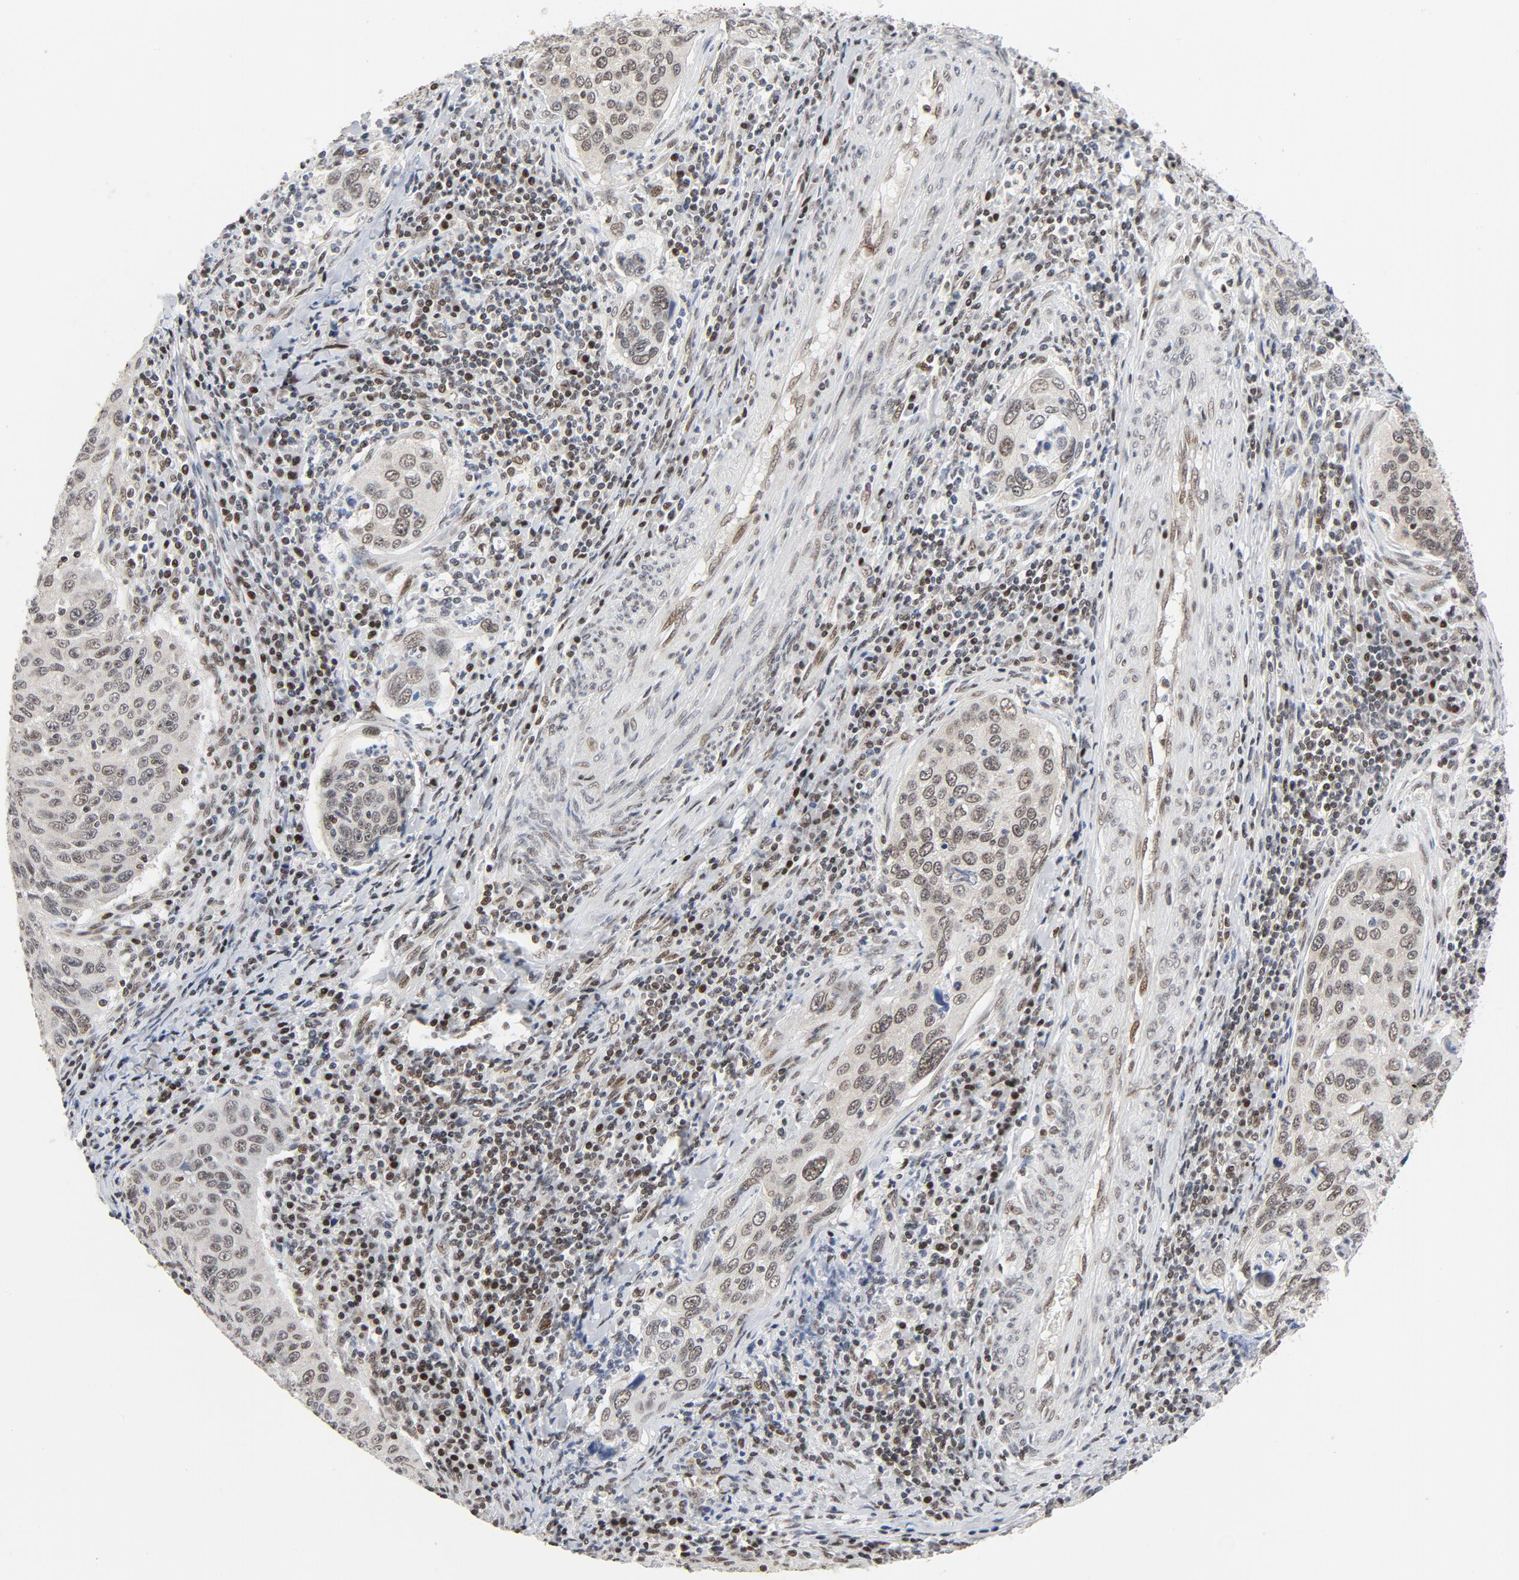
{"staining": {"intensity": "weak", "quantity": ">75%", "location": "nuclear"}, "tissue": "cervical cancer", "cell_type": "Tumor cells", "image_type": "cancer", "snomed": [{"axis": "morphology", "description": "Squamous cell carcinoma, NOS"}, {"axis": "topography", "description": "Cervix"}], "caption": "A brown stain highlights weak nuclear positivity of a protein in squamous cell carcinoma (cervical) tumor cells.", "gene": "ERCC1", "patient": {"sex": "female", "age": 53}}